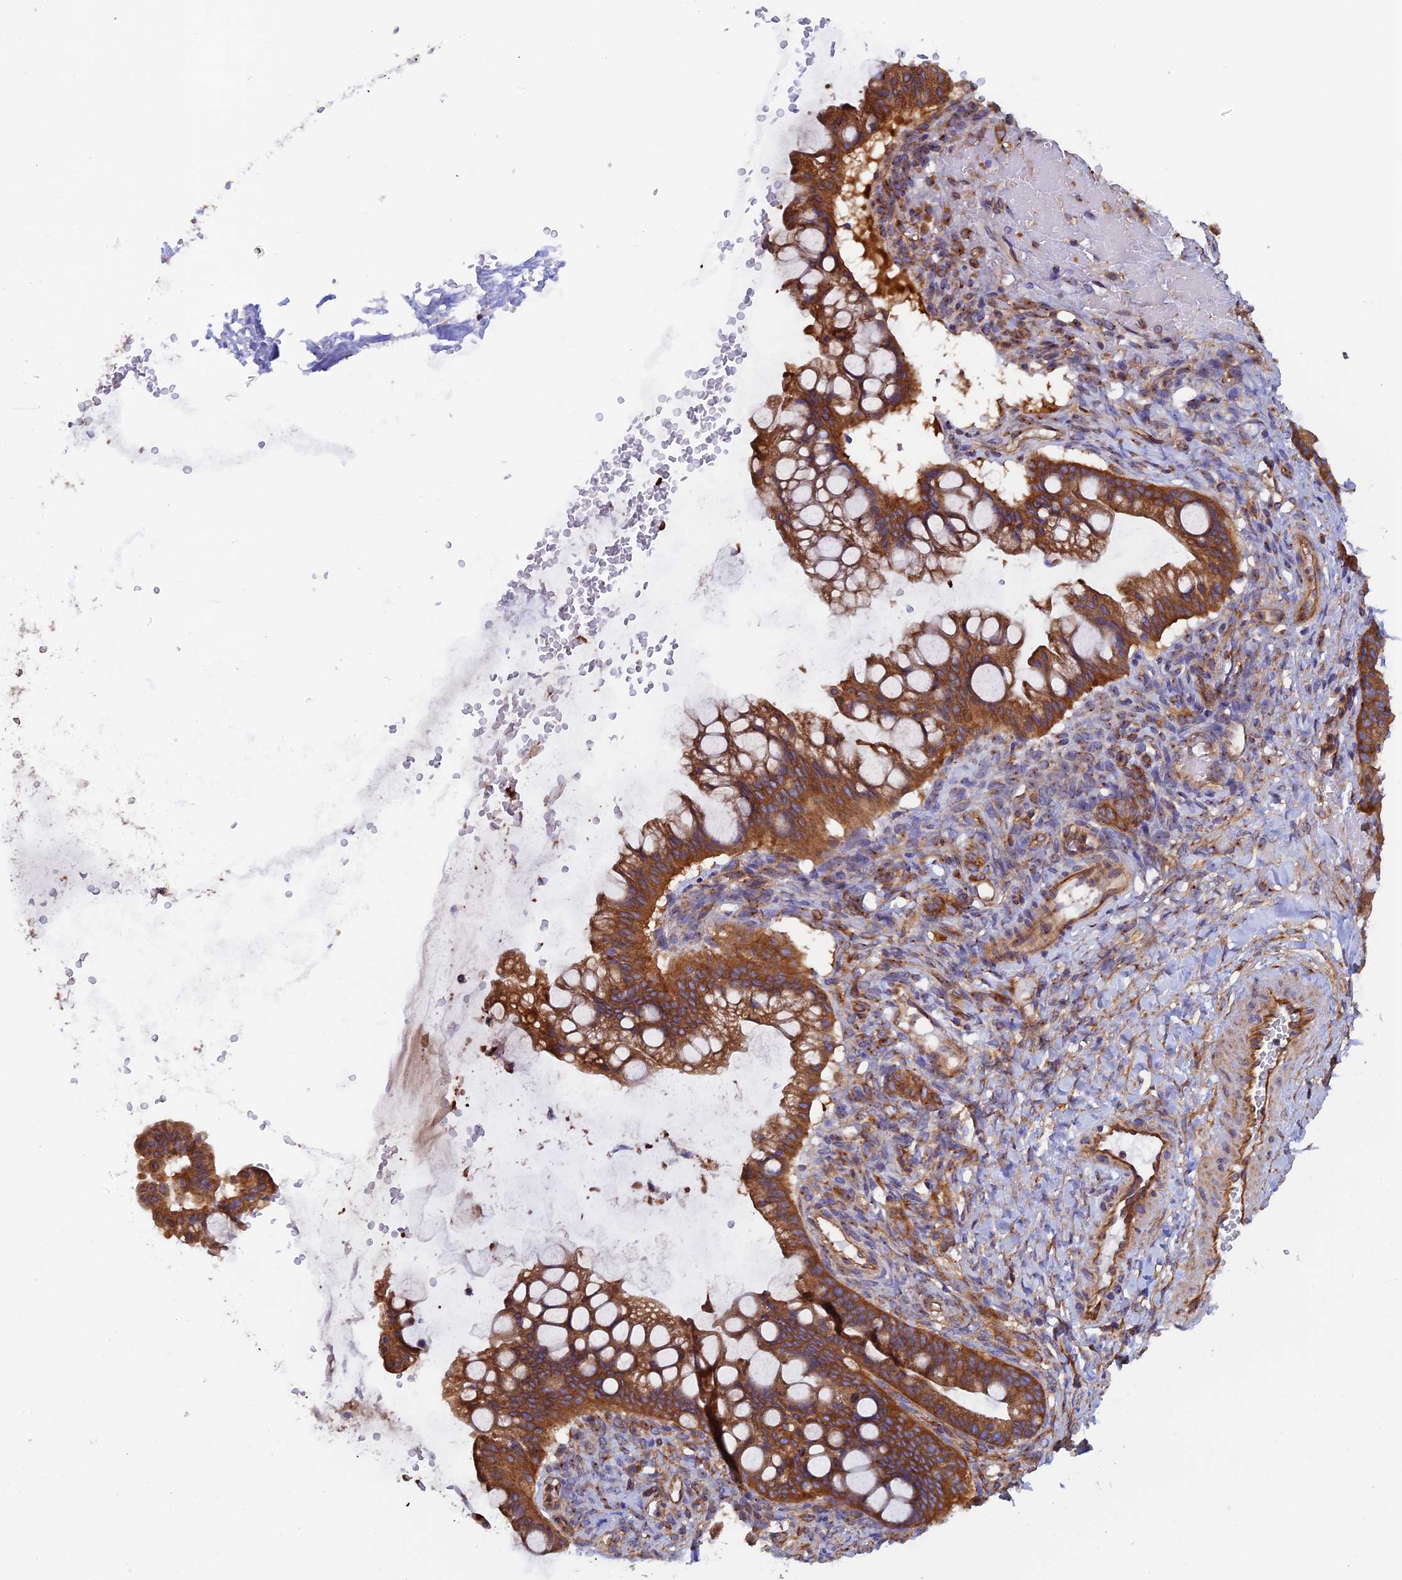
{"staining": {"intensity": "strong", "quantity": ">75%", "location": "cytoplasmic/membranous"}, "tissue": "ovarian cancer", "cell_type": "Tumor cells", "image_type": "cancer", "snomed": [{"axis": "morphology", "description": "Cystadenocarcinoma, mucinous, NOS"}, {"axis": "topography", "description": "Ovary"}], "caption": "Immunohistochemical staining of ovarian cancer exhibits strong cytoplasmic/membranous protein expression in about >75% of tumor cells.", "gene": "DCTN2", "patient": {"sex": "female", "age": 73}}